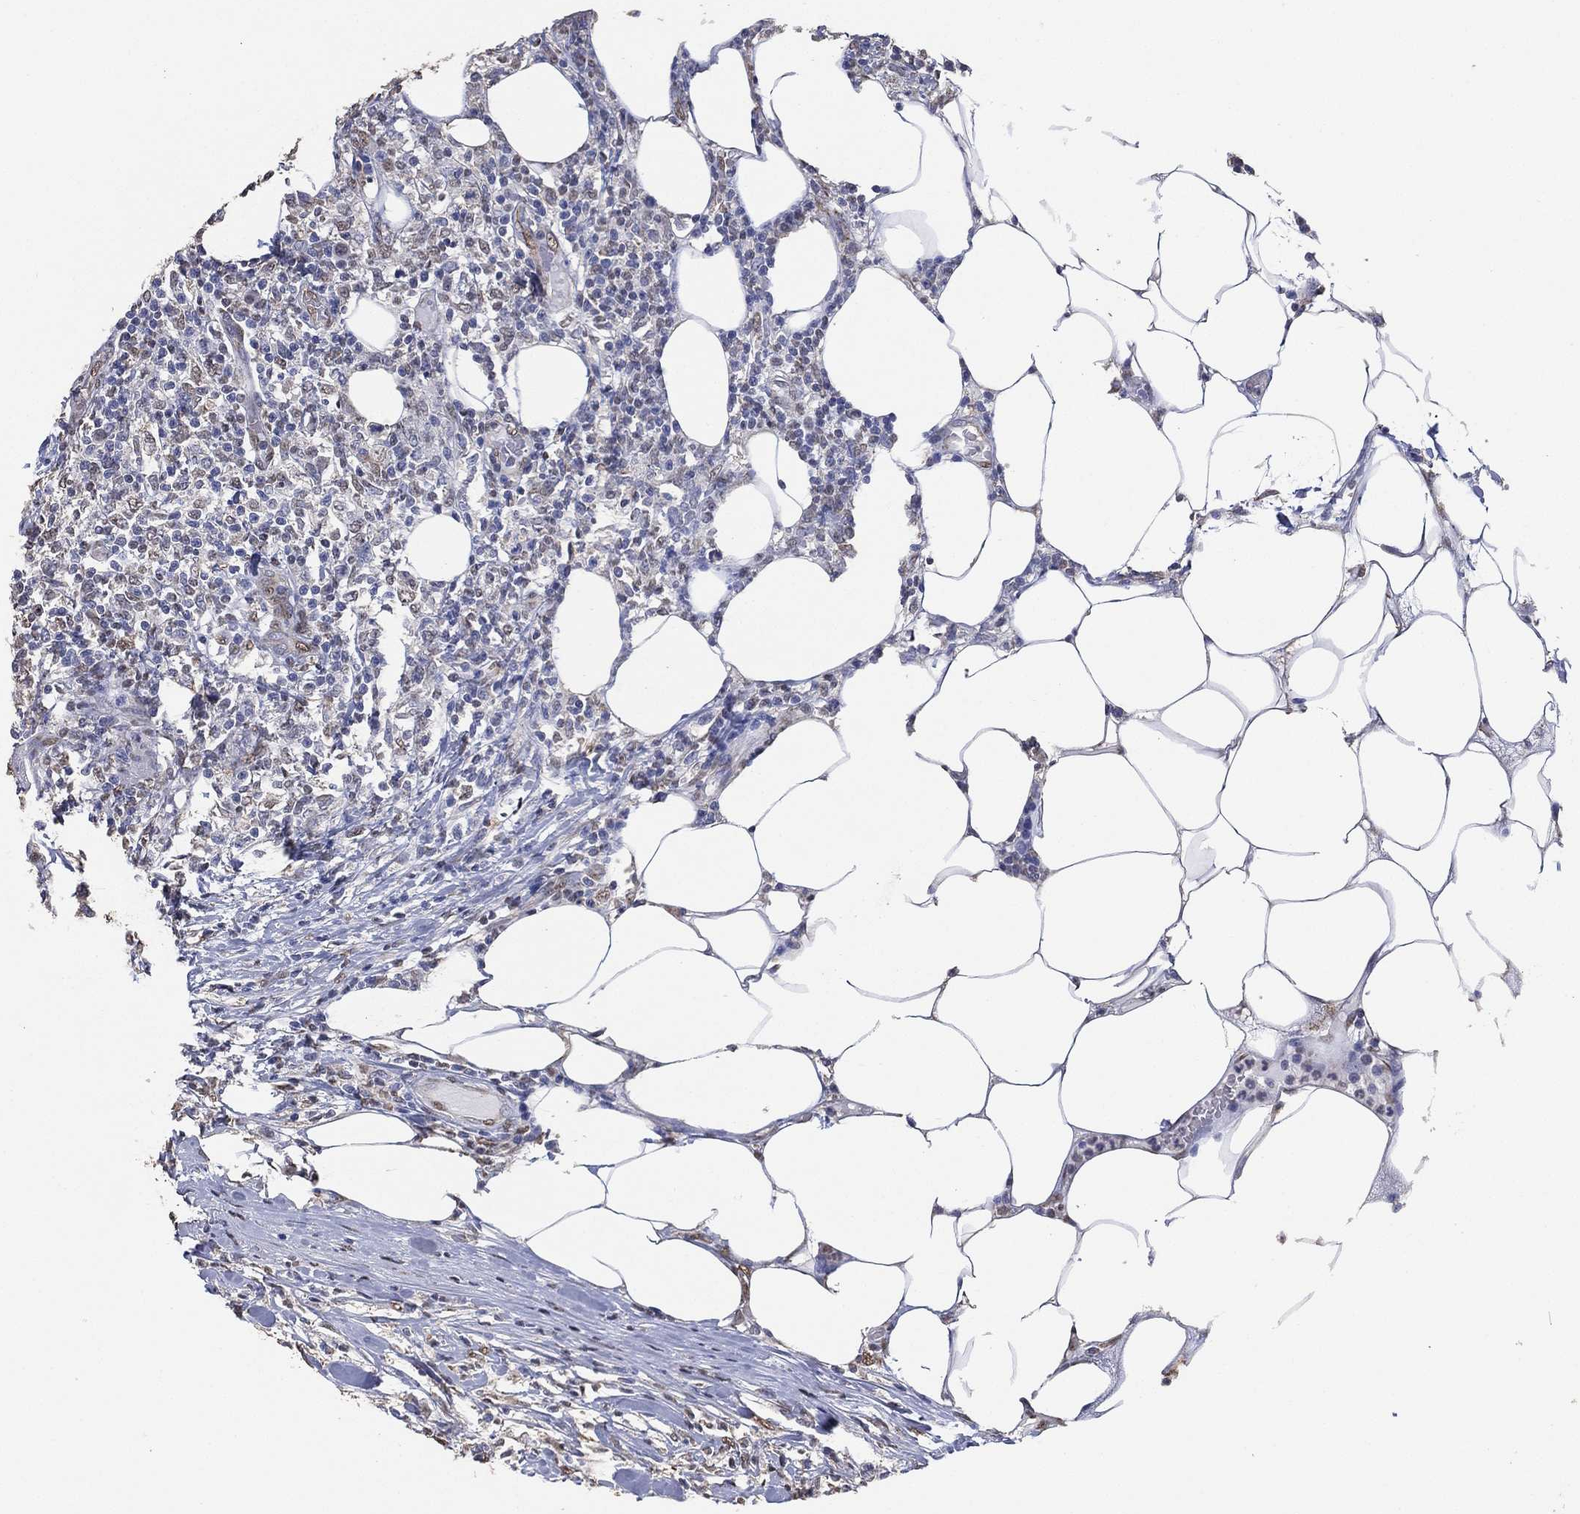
{"staining": {"intensity": "negative", "quantity": "none", "location": "none"}, "tissue": "lymphoma", "cell_type": "Tumor cells", "image_type": "cancer", "snomed": [{"axis": "morphology", "description": "Malignant lymphoma, non-Hodgkin's type, High grade"}, {"axis": "topography", "description": "Lymph node"}], "caption": "High power microscopy micrograph of an immunohistochemistry (IHC) image of malignant lymphoma, non-Hodgkin's type (high-grade), revealing no significant positivity in tumor cells. (DAB (3,3'-diaminobenzidine) immunohistochemistry, high magnification).", "gene": "ALDH7A1", "patient": {"sex": "female", "age": 84}}